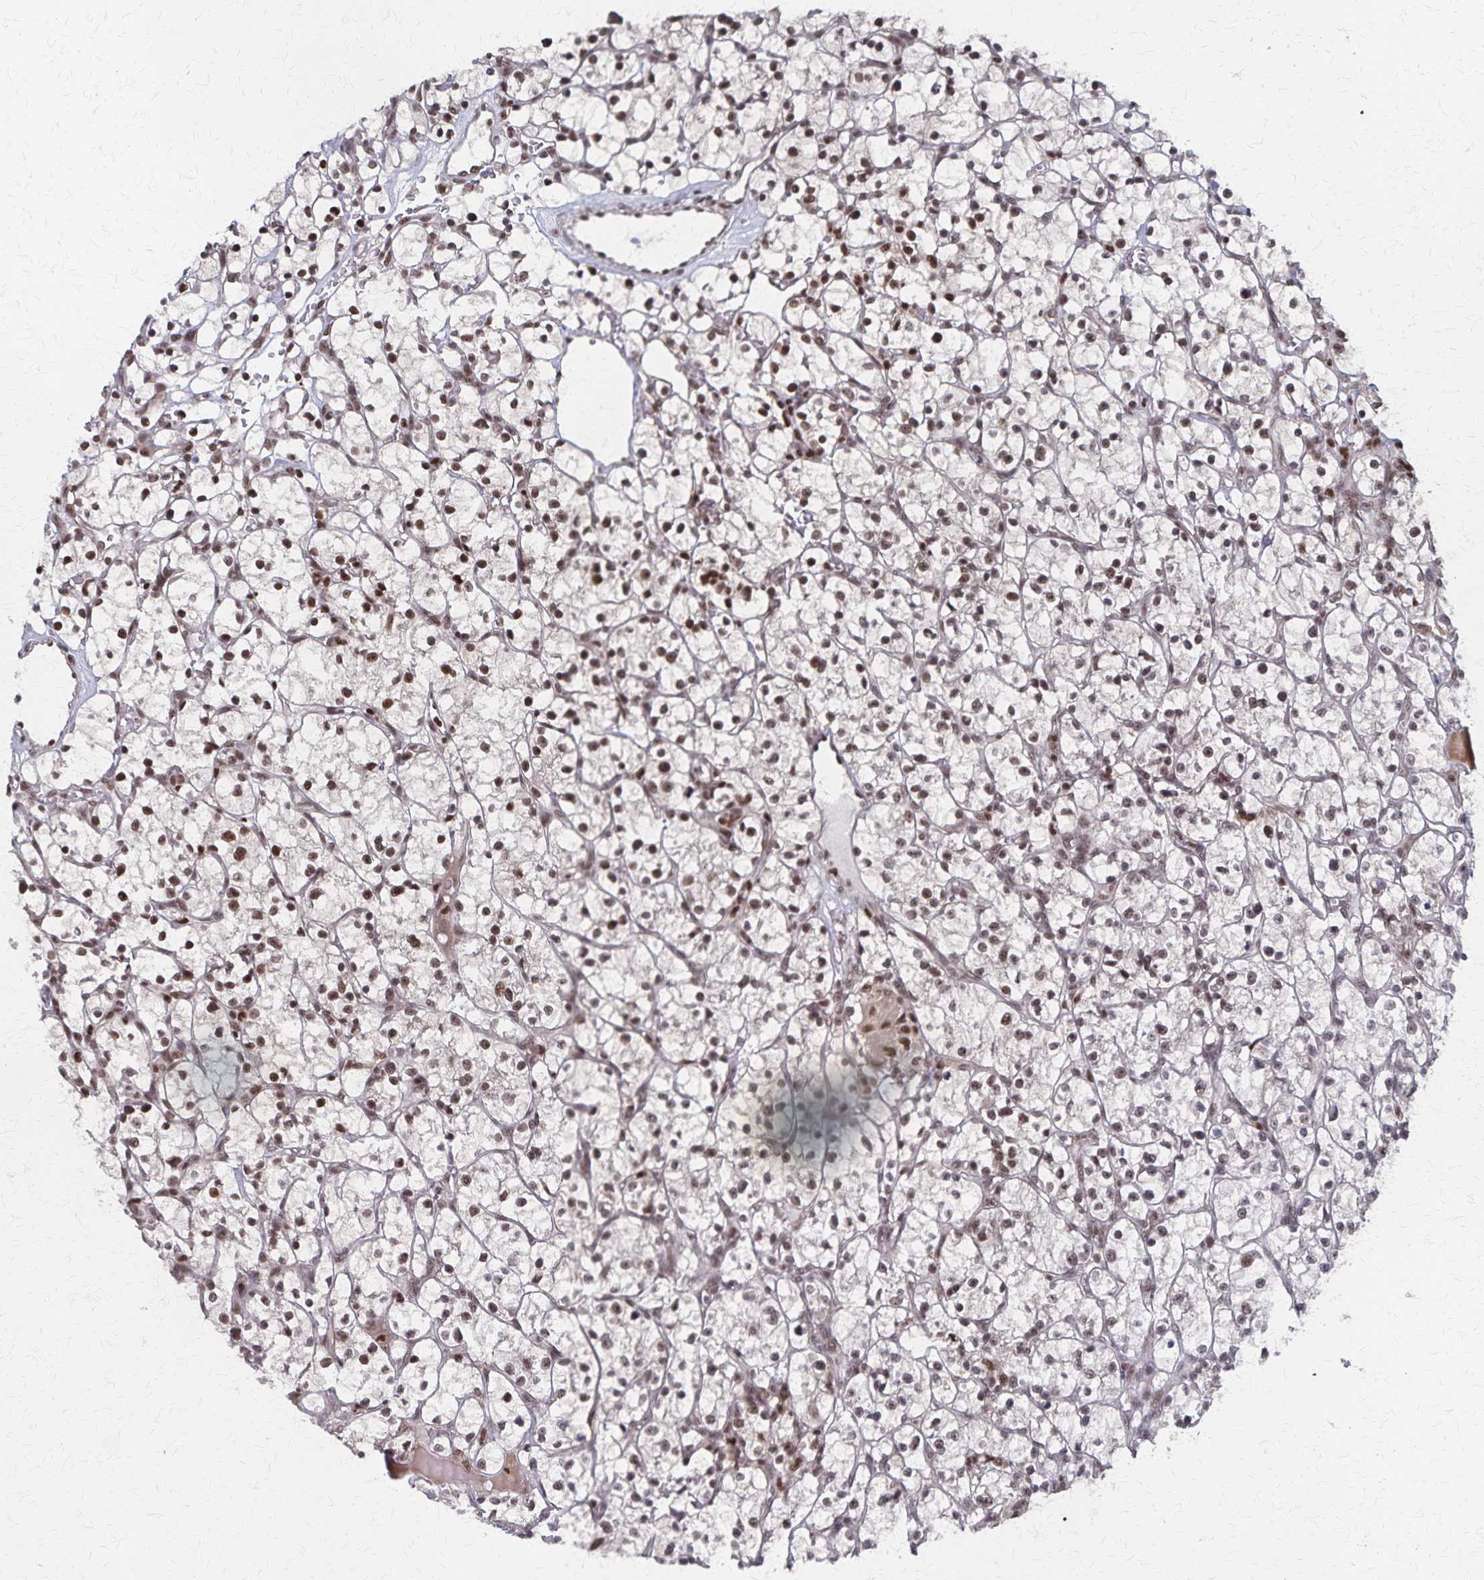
{"staining": {"intensity": "moderate", "quantity": "25%-75%", "location": "nuclear"}, "tissue": "renal cancer", "cell_type": "Tumor cells", "image_type": "cancer", "snomed": [{"axis": "morphology", "description": "Adenocarcinoma, NOS"}, {"axis": "topography", "description": "Kidney"}], "caption": "This is a histology image of immunohistochemistry (IHC) staining of renal cancer (adenocarcinoma), which shows moderate expression in the nuclear of tumor cells.", "gene": "GTF2B", "patient": {"sex": "female", "age": 64}}